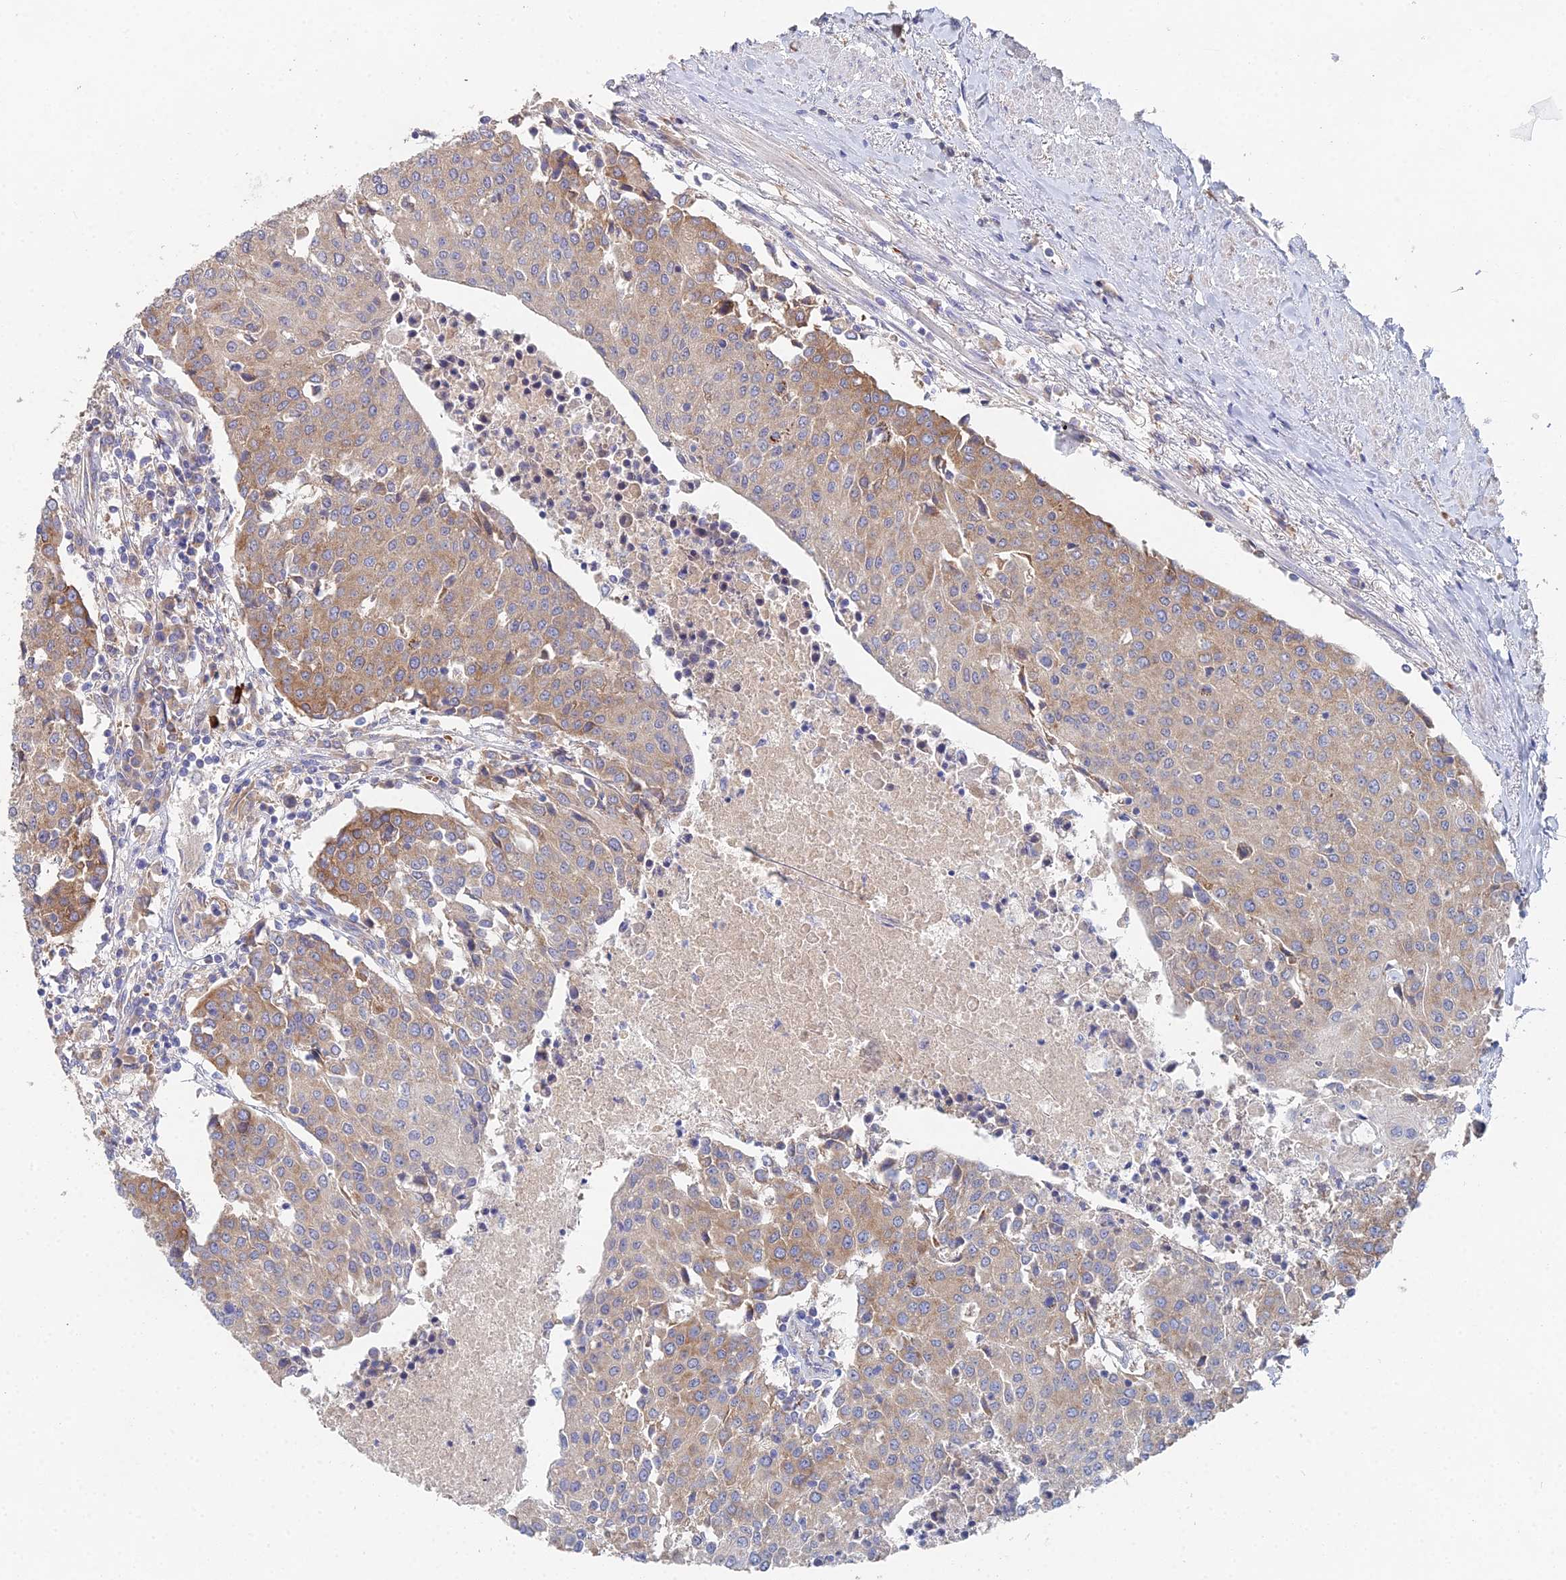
{"staining": {"intensity": "moderate", "quantity": "25%-75%", "location": "cytoplasmic/membranous"}, "tissue": "urothelial cancer", "cell_type": "Tumor cells", "image_type": "cancer", "snomed": [{"axis": "morphology", "description": "Urothelial carcinoma, High grade"}, {"axis": "topography", "description": "Urinary bladder"}], "caption": "The histopathology image displays staining of urothelial carcinoma (high-grade), revealing moderate cytoplasmic/membranous protein staining (brown color) within tumor cells.", "gene": "ELOF1", "patient": {"sex": "female", "age": 85}}